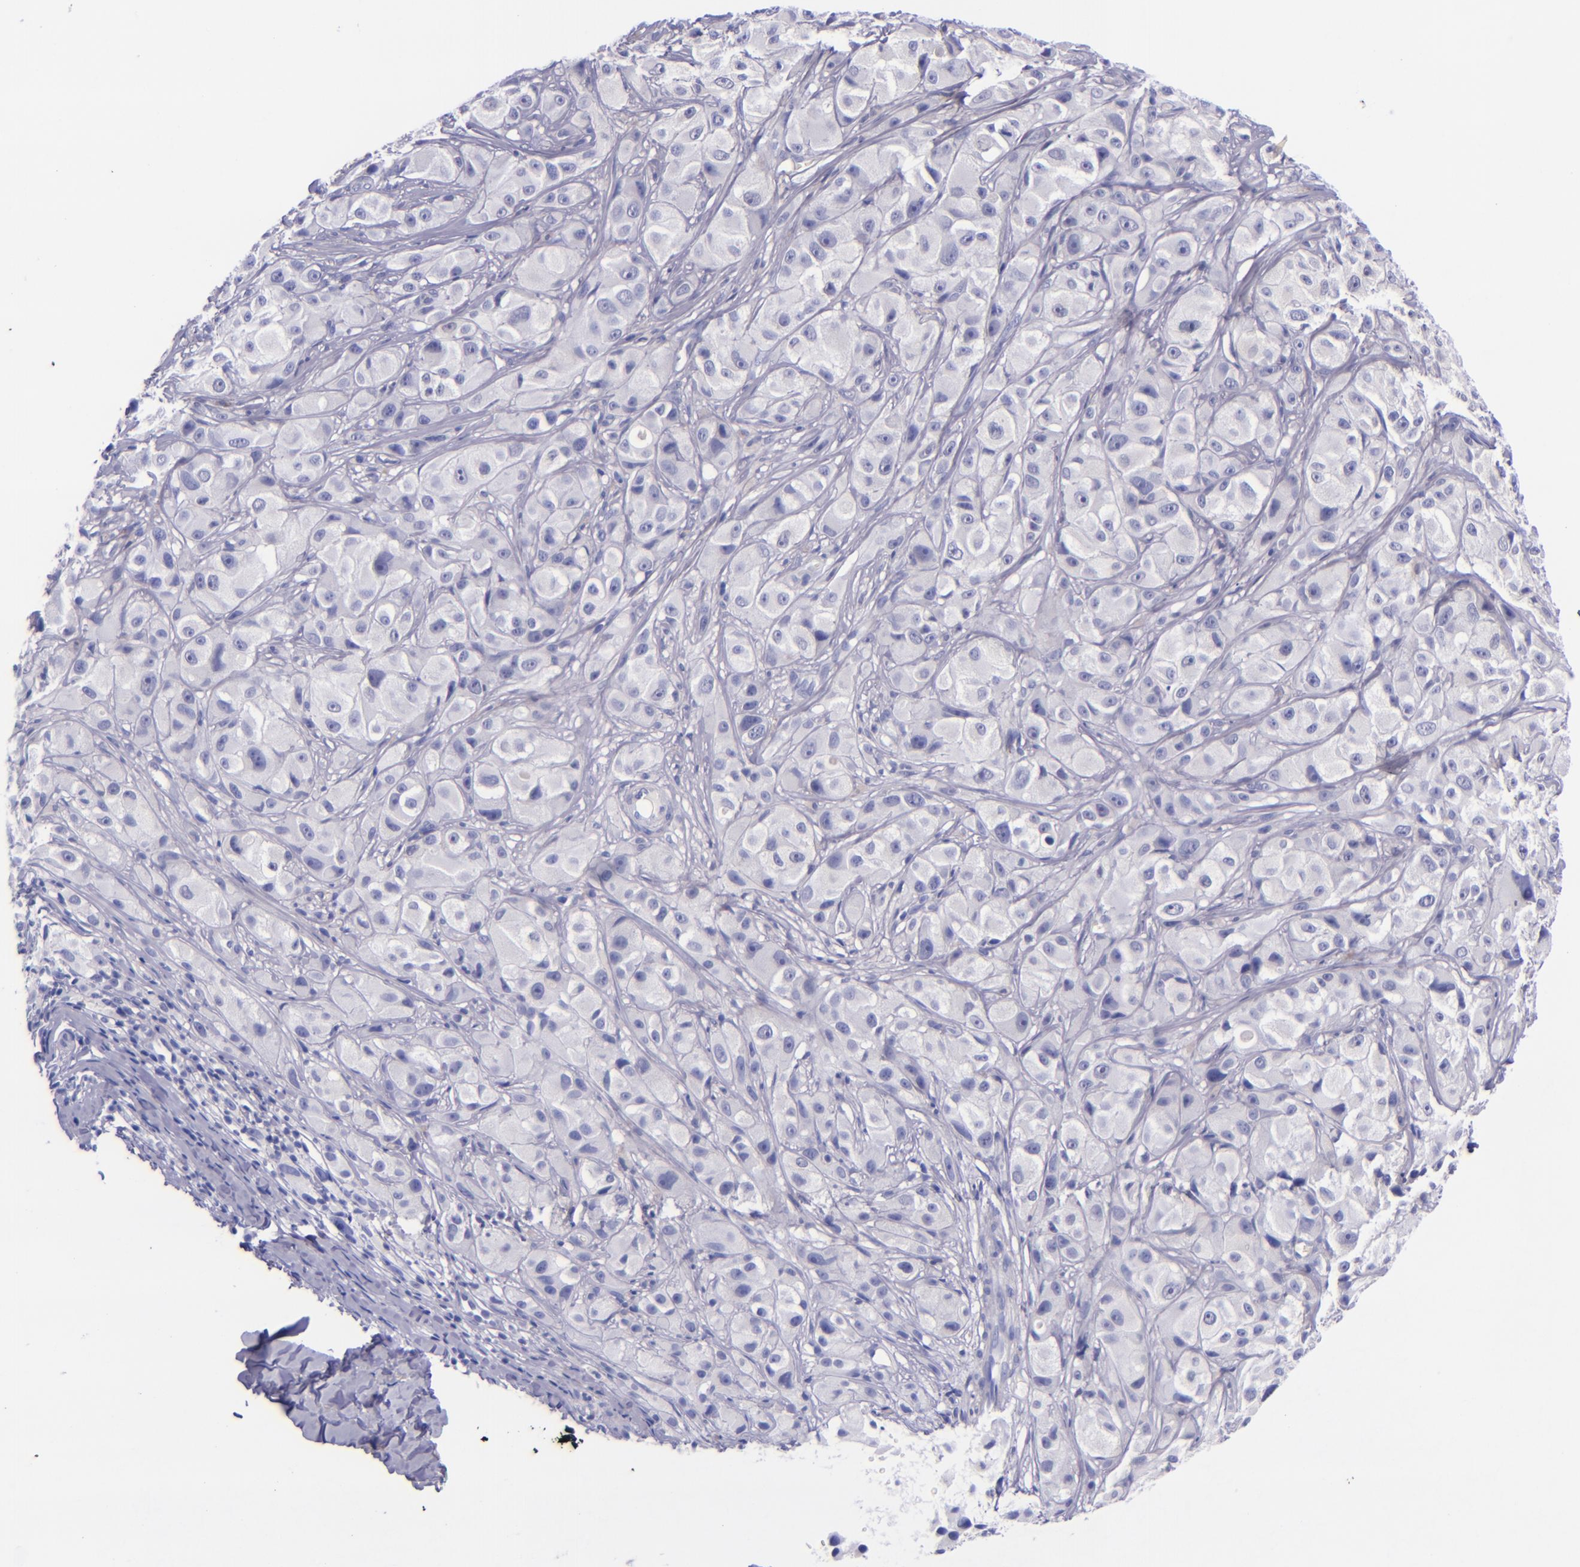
{"staining": {"intensity": "negative", "quantity": "none", "location": "none"}, "tissue": "melanoma", "cell_type": "Tumor cells", "image_type": "cancer", "snomed": [{"axis": "morphology", "description": "Malignant melanoma, NOS"}, {"axis": "topography", "description": "Skin"}], "caption": "Melanoma was stained to show a protein in brown. There is no significant staining in tumor cells.", "gene": "LAG3", "patient": {"sex": "male", "age": 56}}